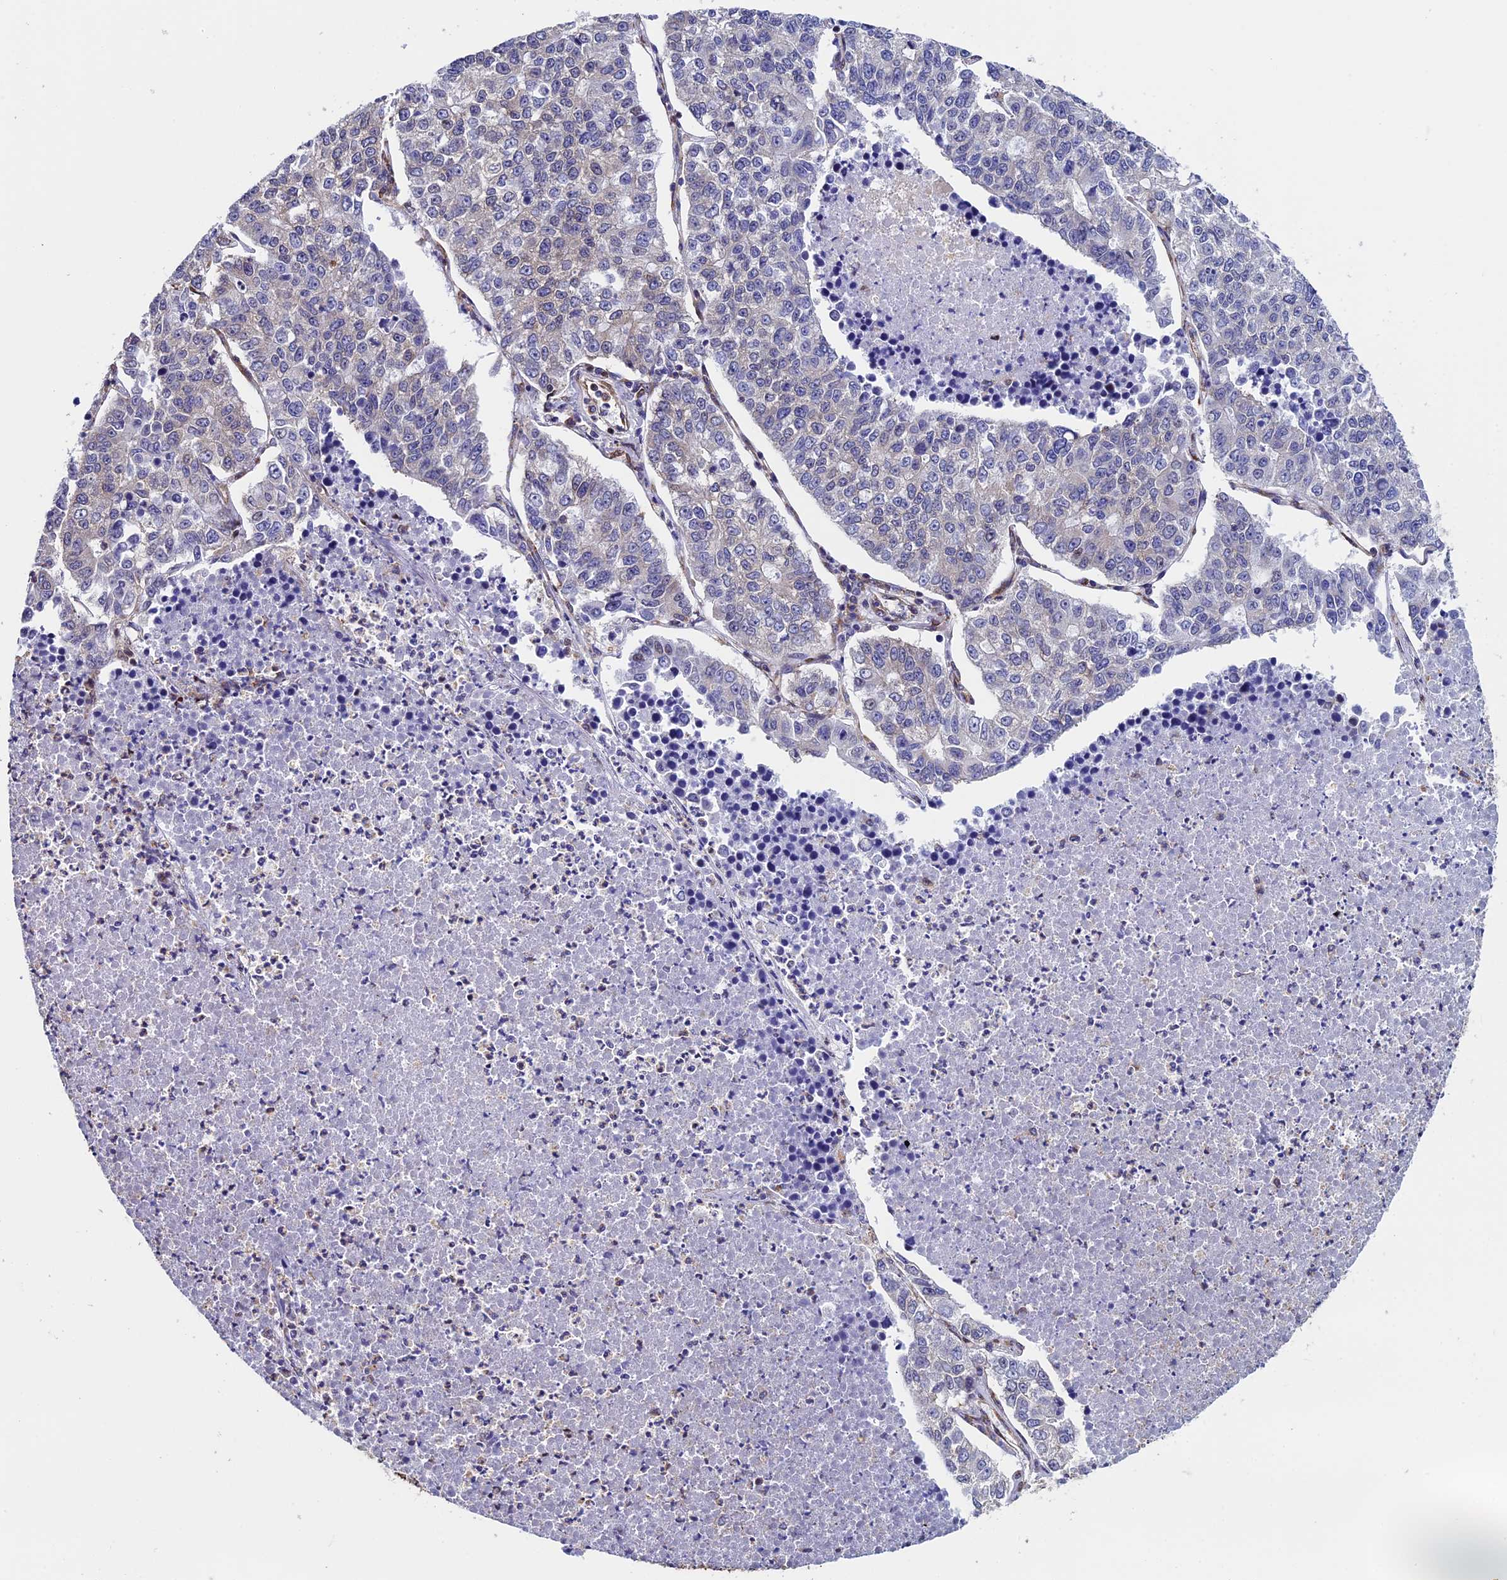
{"staining": {"intensity": "weak", "quantity": "<25%", "location": "cytoplasmic/membranous"}, "tissue": "lung cancer", "cell_type": "Tumor cells", "image_type": "cancer", "snomed": [{"axis": "morphology", "description": "Adenocarcinoma, NOS"}, {"axis": "topography", "description": "Lung"}], "caption": "The micrograph reveals no staining of tumor cells in adenocarcinoma (lung).", "gene": "SLC9A5", "patient": {"sex": "male", "age": 49}}